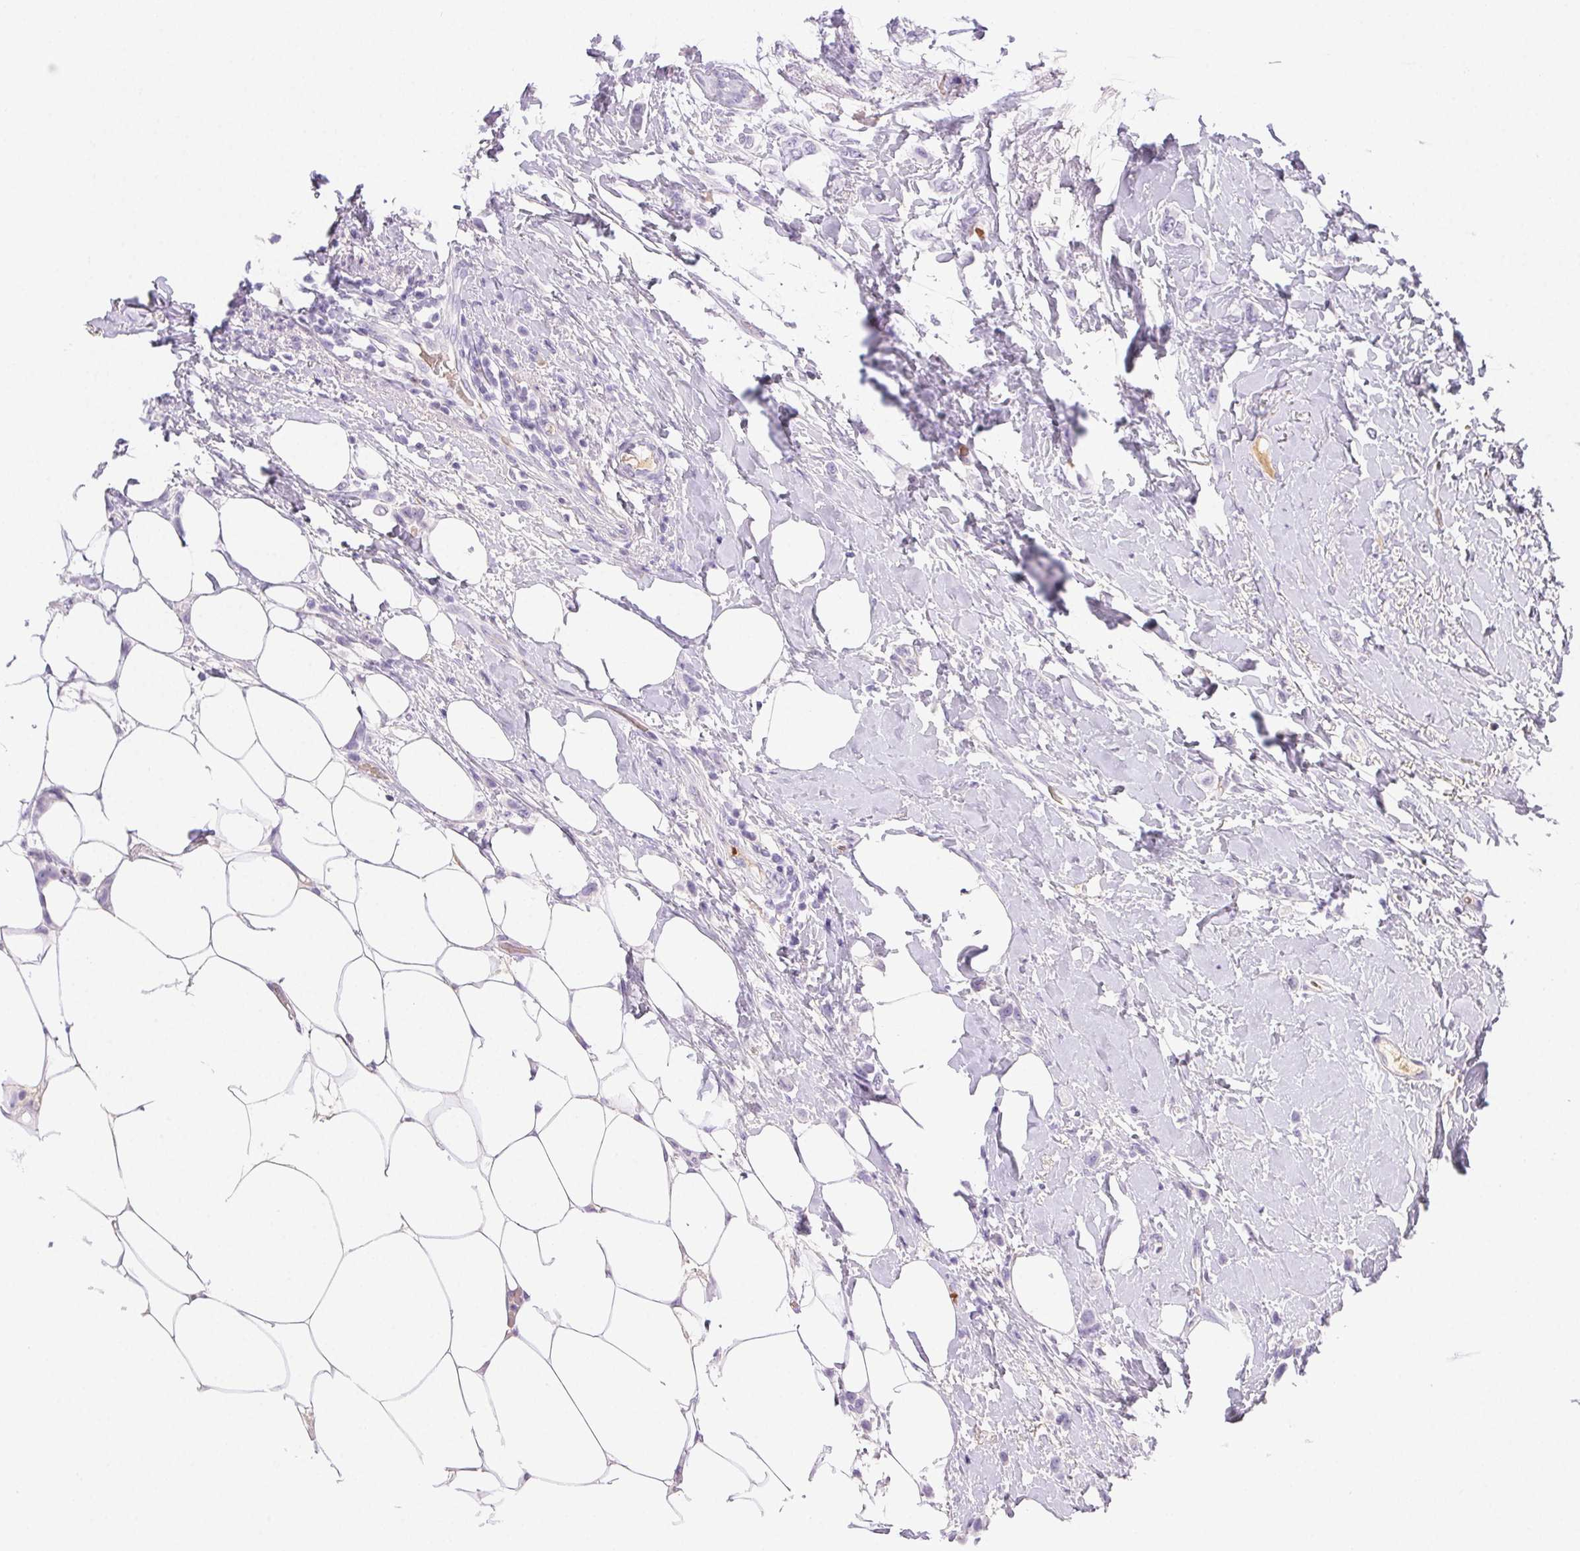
{"staining": {"intensity": "negative", "quantity": "none", "location": "none"}, "tissue": "breast cancer", "cell_type": "Tumor cells", "image_type": "cancer", "snomed": [{"axis": "morphology", "description": "Lobular carcinoma"}, {"axis": "topography", "description": "Breast"}], "caption": "Tumor cells are negative for brown protein staining in lobular carcinoma (breast).", "gene": "PADI4", "patient": {"sex": "female", "age": 66}}